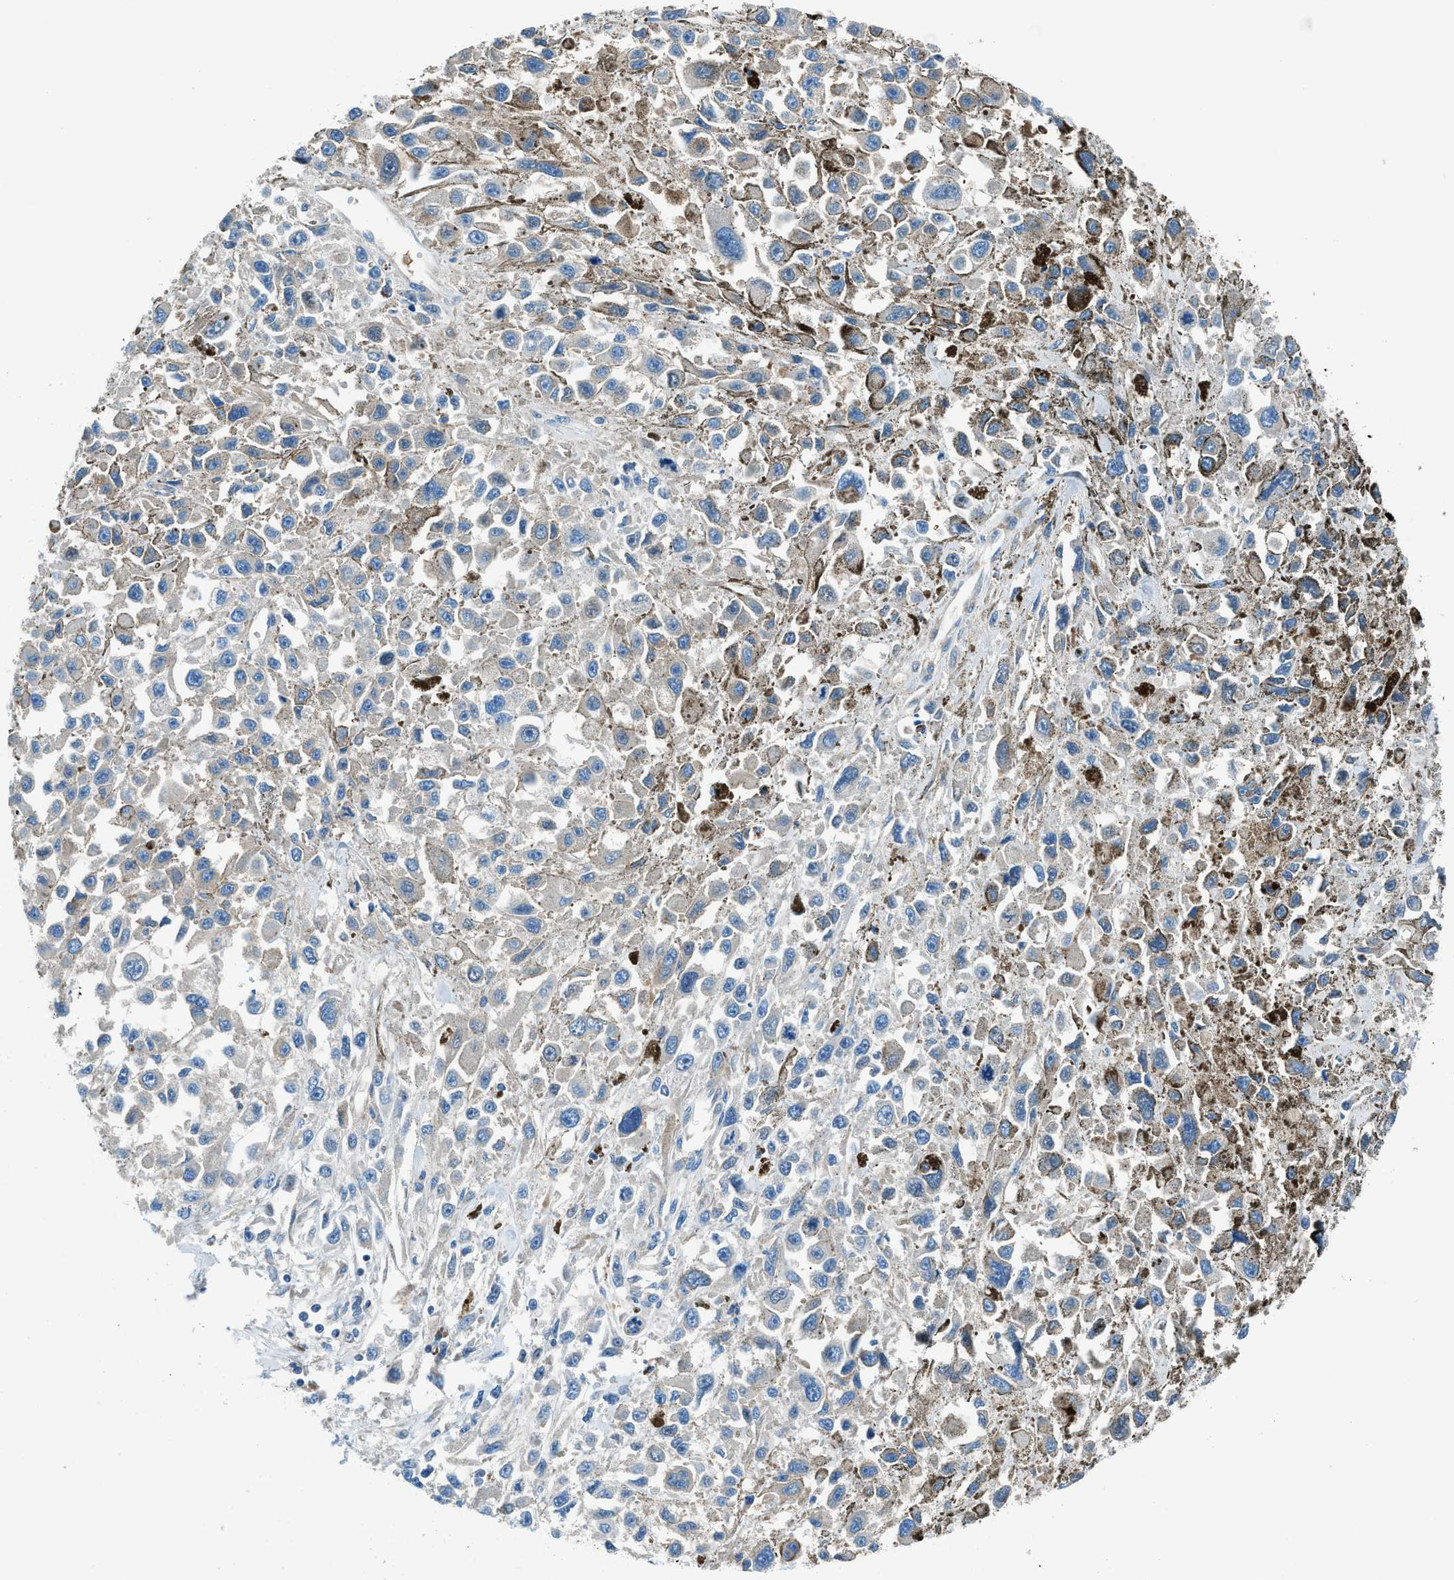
{"staining": {"intensity": "weak", "quantity": "<25%", "location": "cytoplasmic/membranous"}, "tissue": "melanoma", "cell_type": "Tumor cells", "image_type": "cancer", "snomed": [{"axis": "morphology", "description": "Malignant melanoma, Metastatic site"}, {"axis": "topography", "description": "Lymph node"}], "caption": "A photomicrograph of malignant melanoma (metastatic site) stained for a protein demonstrates no brown staining in tumor cells.", "gene": "SARS1", "patient": {"sex": "male", "age": 59}}